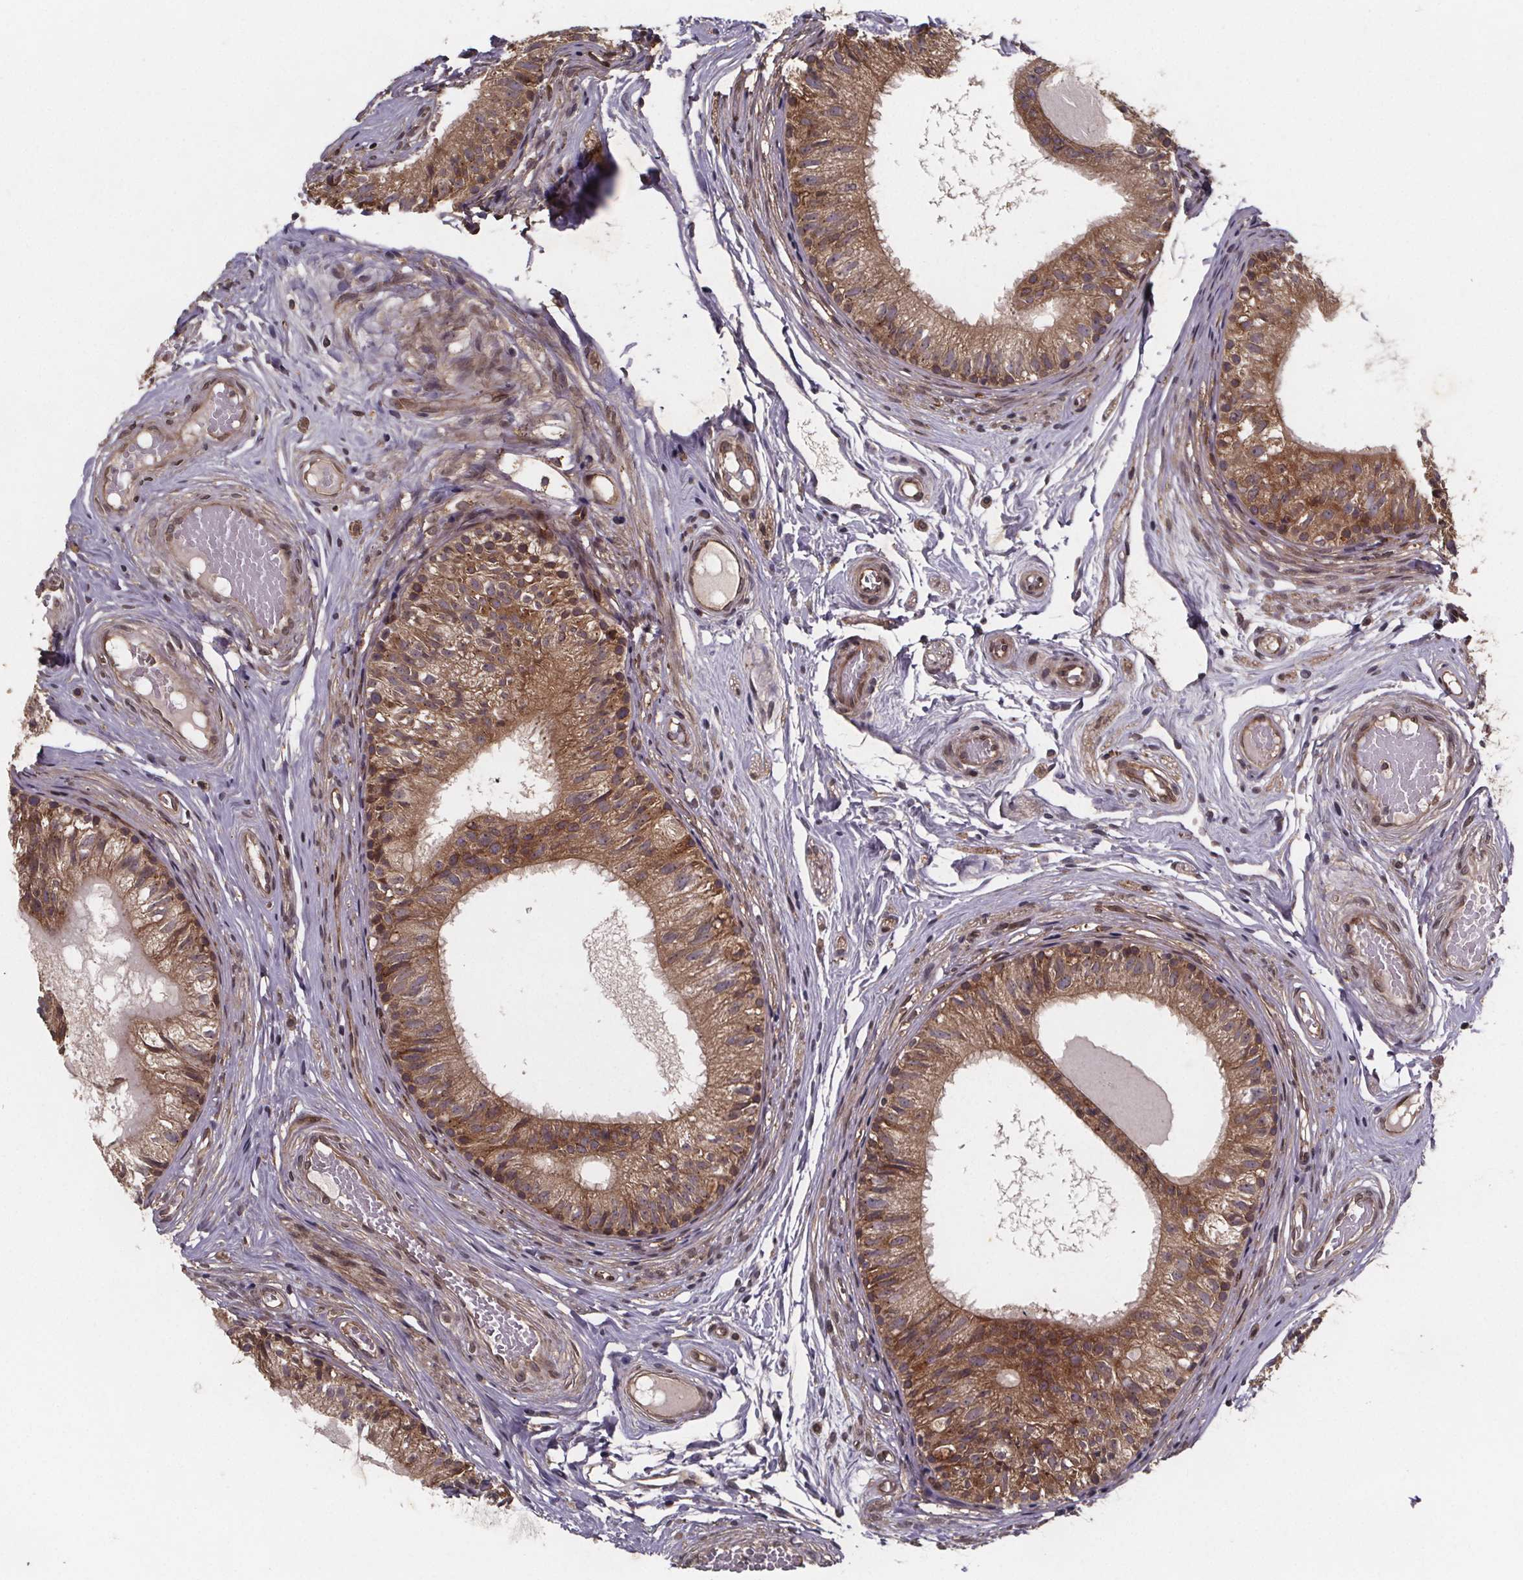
{"staining": {"intensity": "moderate", "quantity": ">75%", "location": "cytoplasmic/membranous"}, "tissue": "epididymis", "cell_type": "Glandular cells", "image_type": "normal", "snomed": [{"axis": "morphology", "description": "Normal tissue, NOS"}, {"axis": "topography", "description": "Epididymis"}], "caption": "IHC histopathology image of normal human epididymis stained for a protein (brown), which shows medium levels of moderate cytoplasmic/membranous staining in about >75% of glandular cells.", "gene": "PIERCE2", "patient": {"sex": "male", "age": 29}}